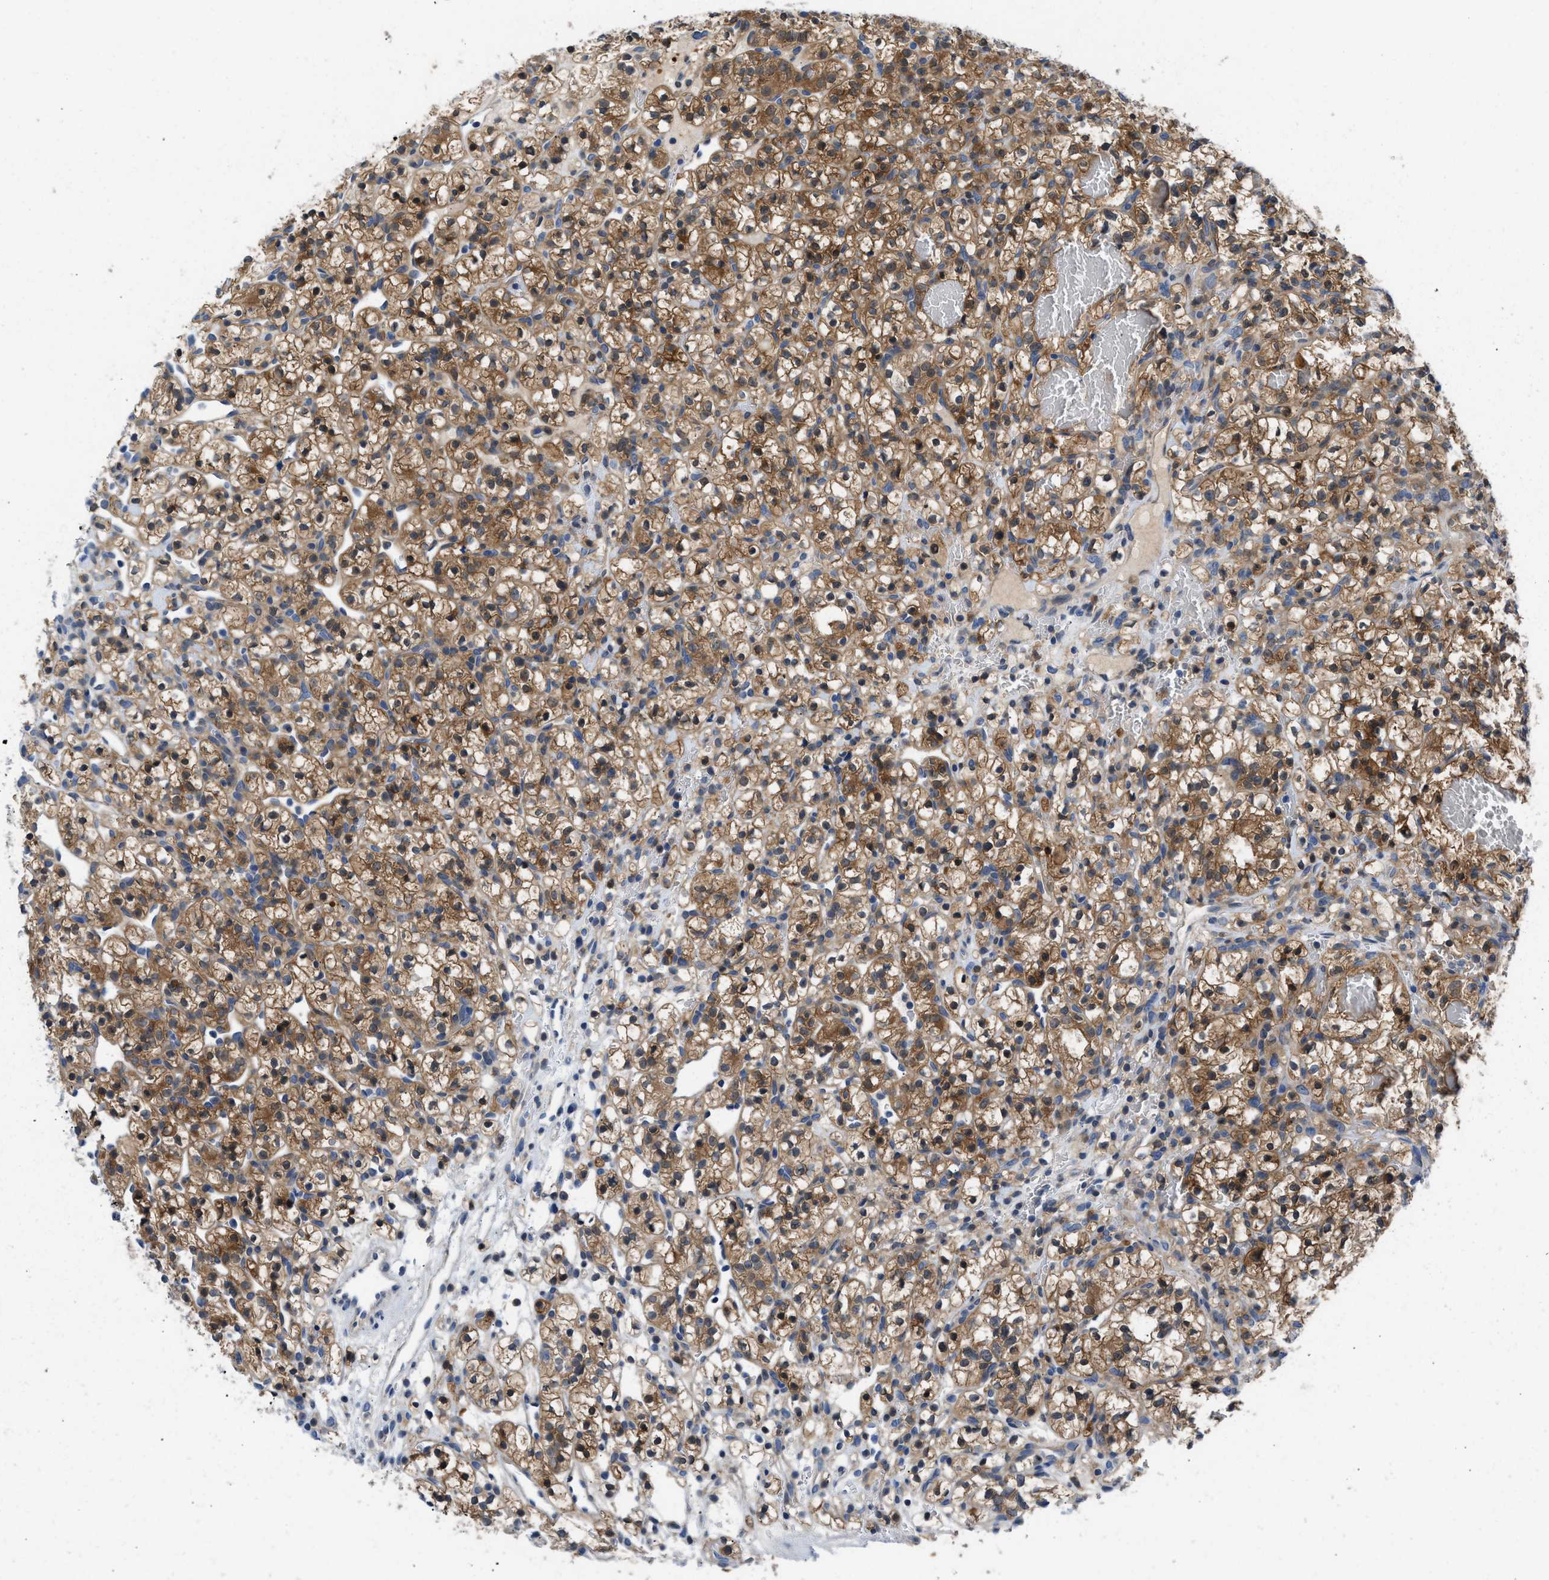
{"staining": {"intensity": "moderate", "quantity": ">75%", "location": "cytoplasmic/membranous"}, "tissue": "renal cancer", "cell_type": "Tumor cells", "image_type": "cancer", "snomed": [{"axis": "morphology", "description": "Adenocarcinoma, NOS"}, {"axis": "topography", "description": "Kidney"}], "caption": "Immunohistochemistry (IHC) (DAB (3,3'-diaminobenzidine)) staining of renal cancer reveals moderate cytoplasmic/membranous protein expression in approximately >75% of tumor cells. Nuclei are stained in blue.", "gene": "CBR1", "patient": {"sex": "female", "age": 57}}